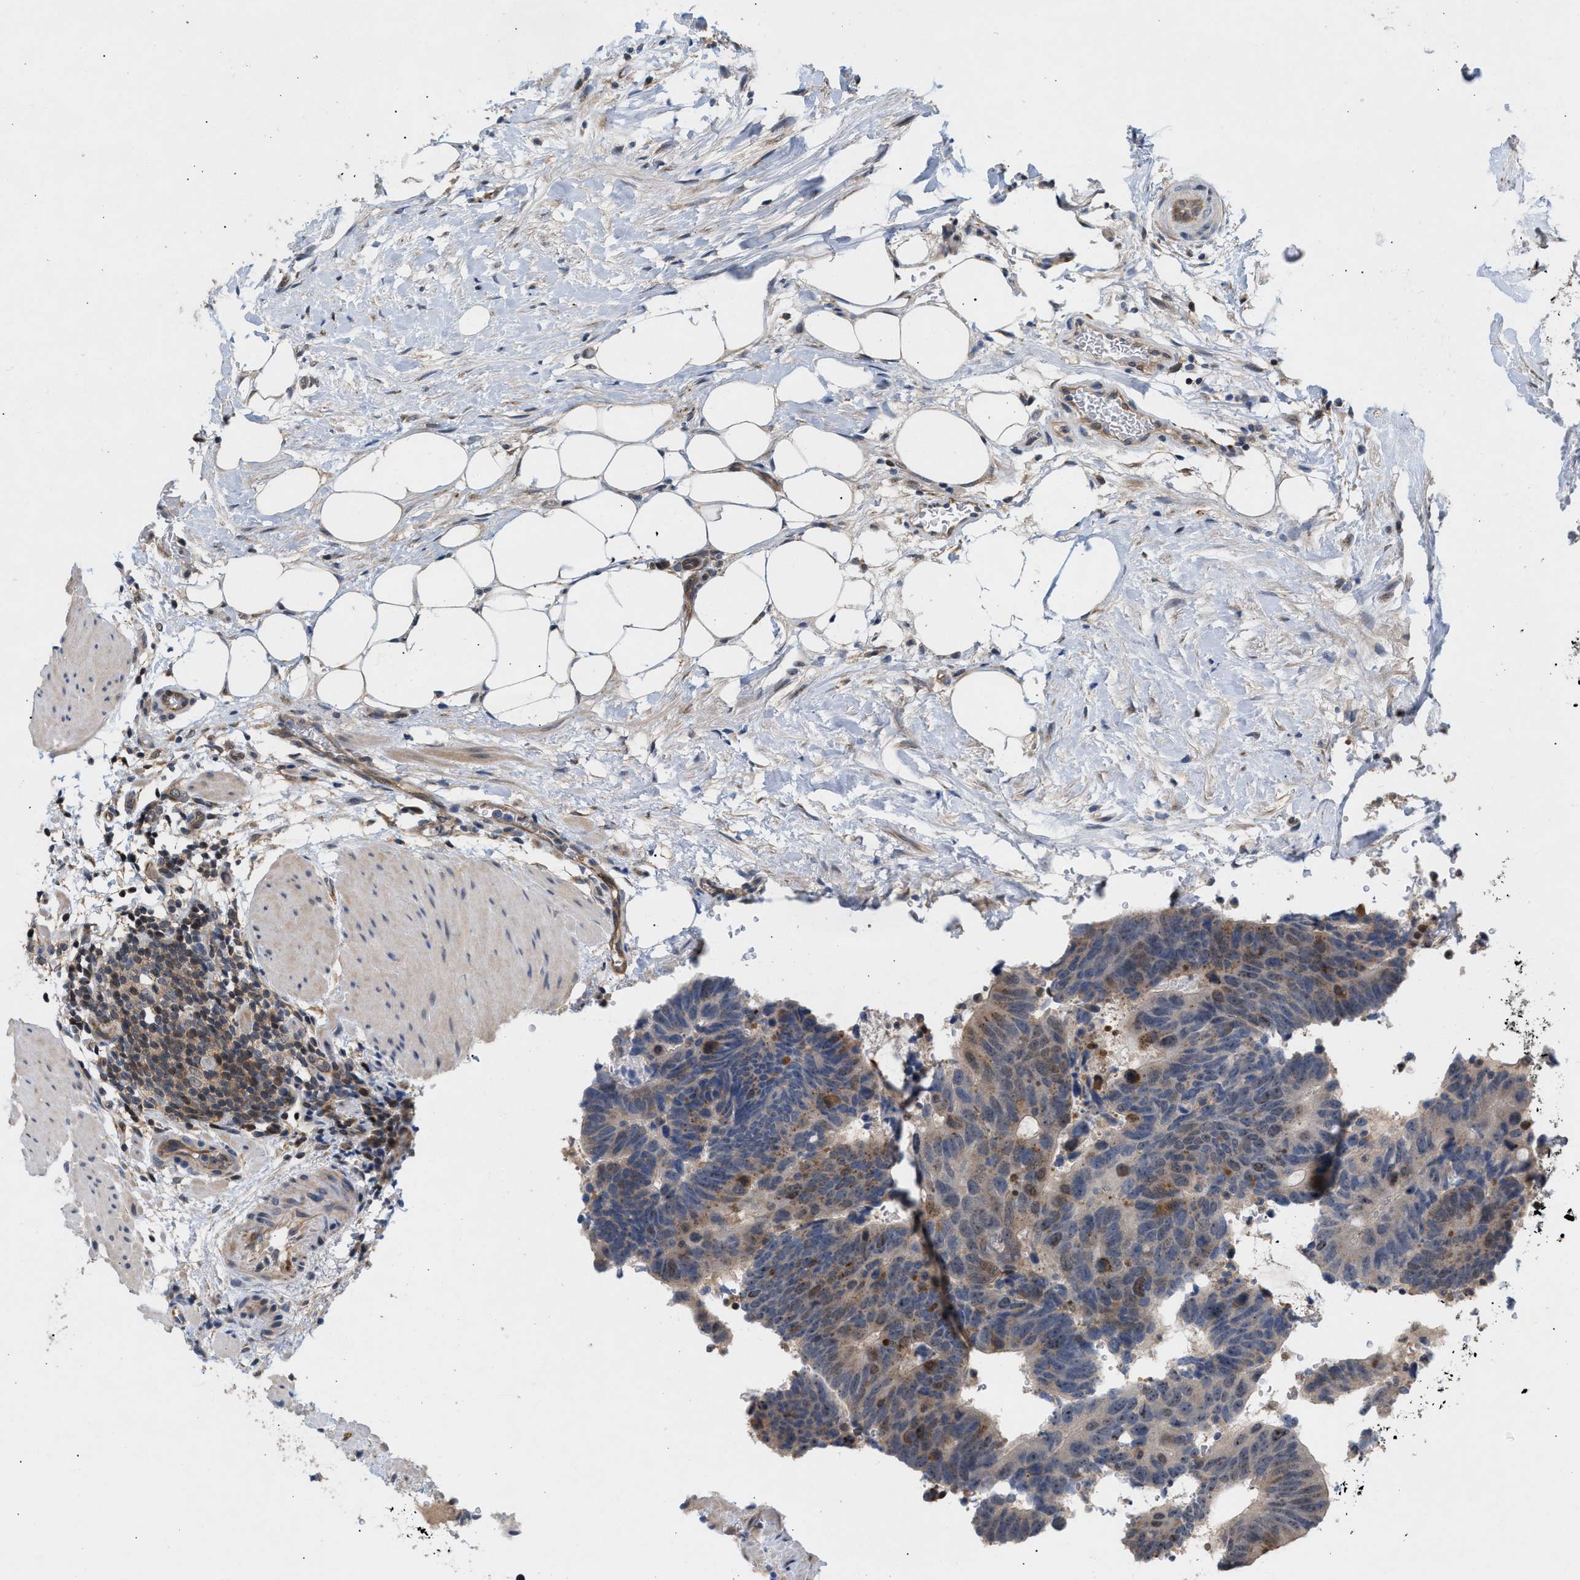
{"staining": {"intensity": "weak", "quantity": "25%-75%", "location": "cytoplasmic/membranous"}, "tissue": "colorectal cancer", "cell_type": "Tumor cells", "image_type": "cancer", "snomed": [{"axis": "morphology", "description": "Adenocarcinoma, NOS"}, {"axis": "topography", "description": "Colon"}], "caption": "Protein staining exhibits weak cytoplasmic/membranous expression in approximately 25%-75% of tumor cells in colorectal adenocarcinoma.", "gene": "GLOD4", "patient": {"sex": "male", "age": 56}}